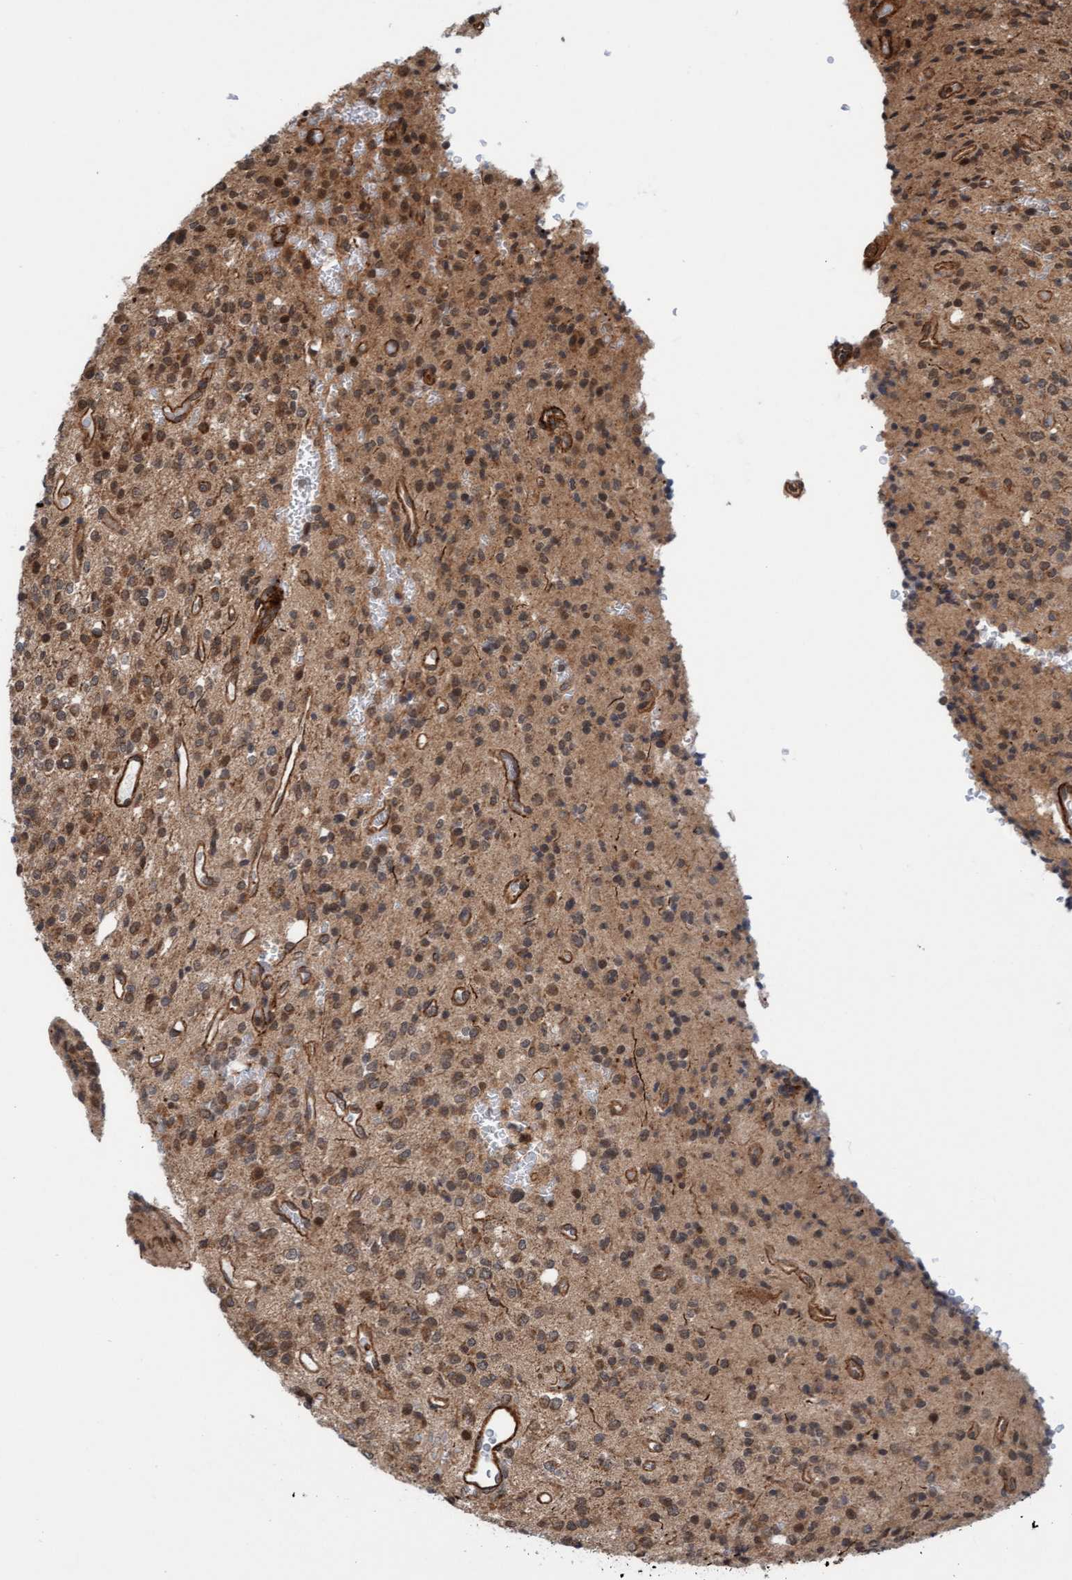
{"staining": {"intensity": "moderate", "quantity": "<25%", "location": "cytoplasmic/membranous,nuclear"}, "tissue": "glioma", "cell_type": "Tumor cells", "image_type": "cancer", "snomed": [{"axis": "morphology", "description": "Glioma, malignant, High grade"}, {"axis": "topography", "description": "Brain"}], "caption": "Malignant glioma (high-grade) tissue displays moderate cytoplasmic/membranous and nuclear positivity in about <25% of tumor cells, visualized by immunohistochemistry.", "gene": "STXBP4", "patient": {"sex": "male", "age": 34}}